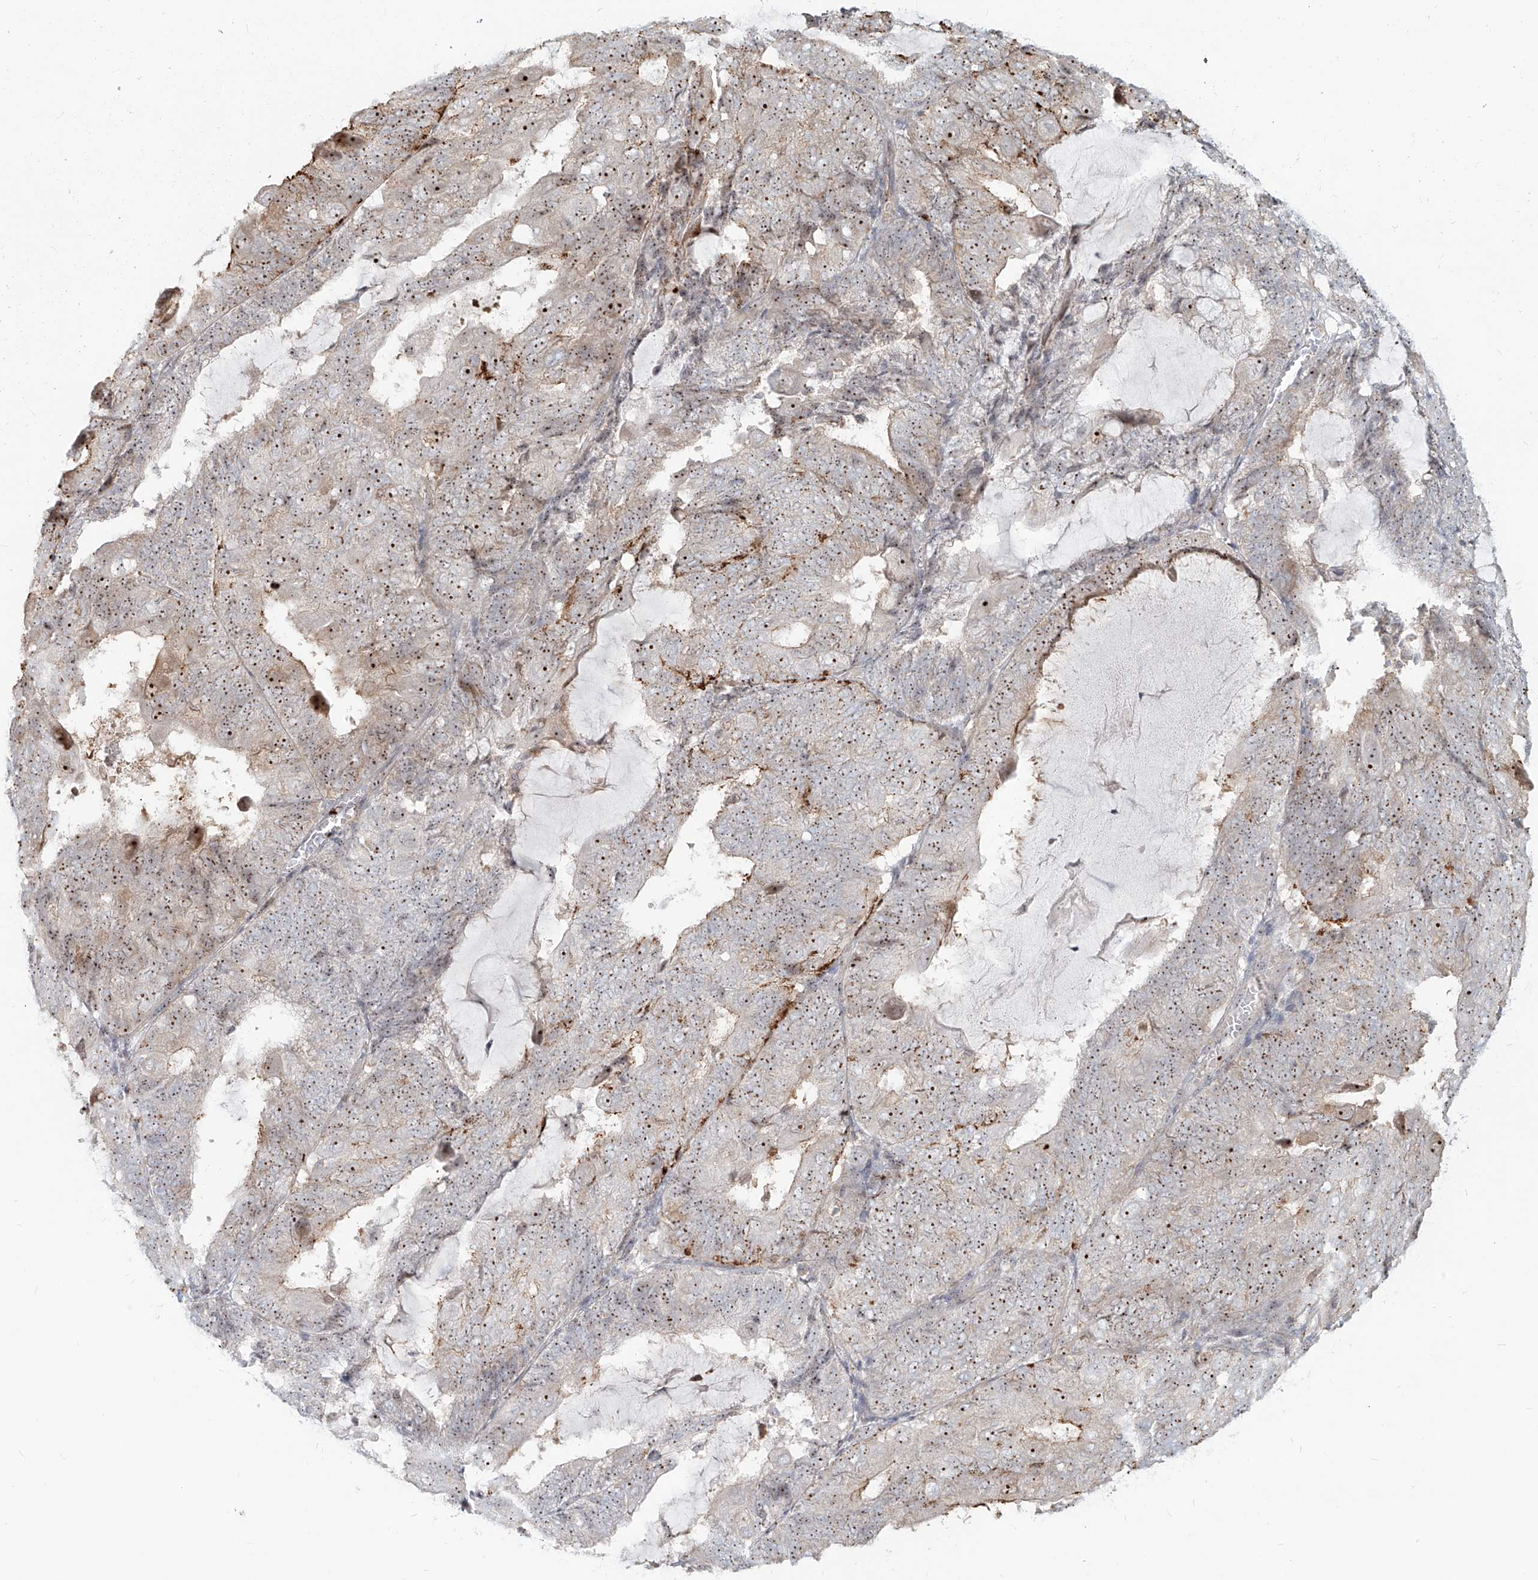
{"staining": {"intensity": "moderate", "quantity": ">75%", "location": "cytoplasmic/membranous,nuclear"}, "tissue": "endometrial cancer", "cell_type": "Tumor cells", "image_type": "cancer", "snomed": [{"axis": "morphology", "description": "Adenocarcinoma, NOS"}, {"axis": "topography", "description": "Endometrium"}], "caption": "Immunohistochemical staining of human adenocarcinoma (endometrial) exhibits moderate cytoplasmic/membranous and nuclear protein positivity in about >75% of tumor cells.", "gene": "BYSL", "patient": {"sex": "female", "age": 81}}